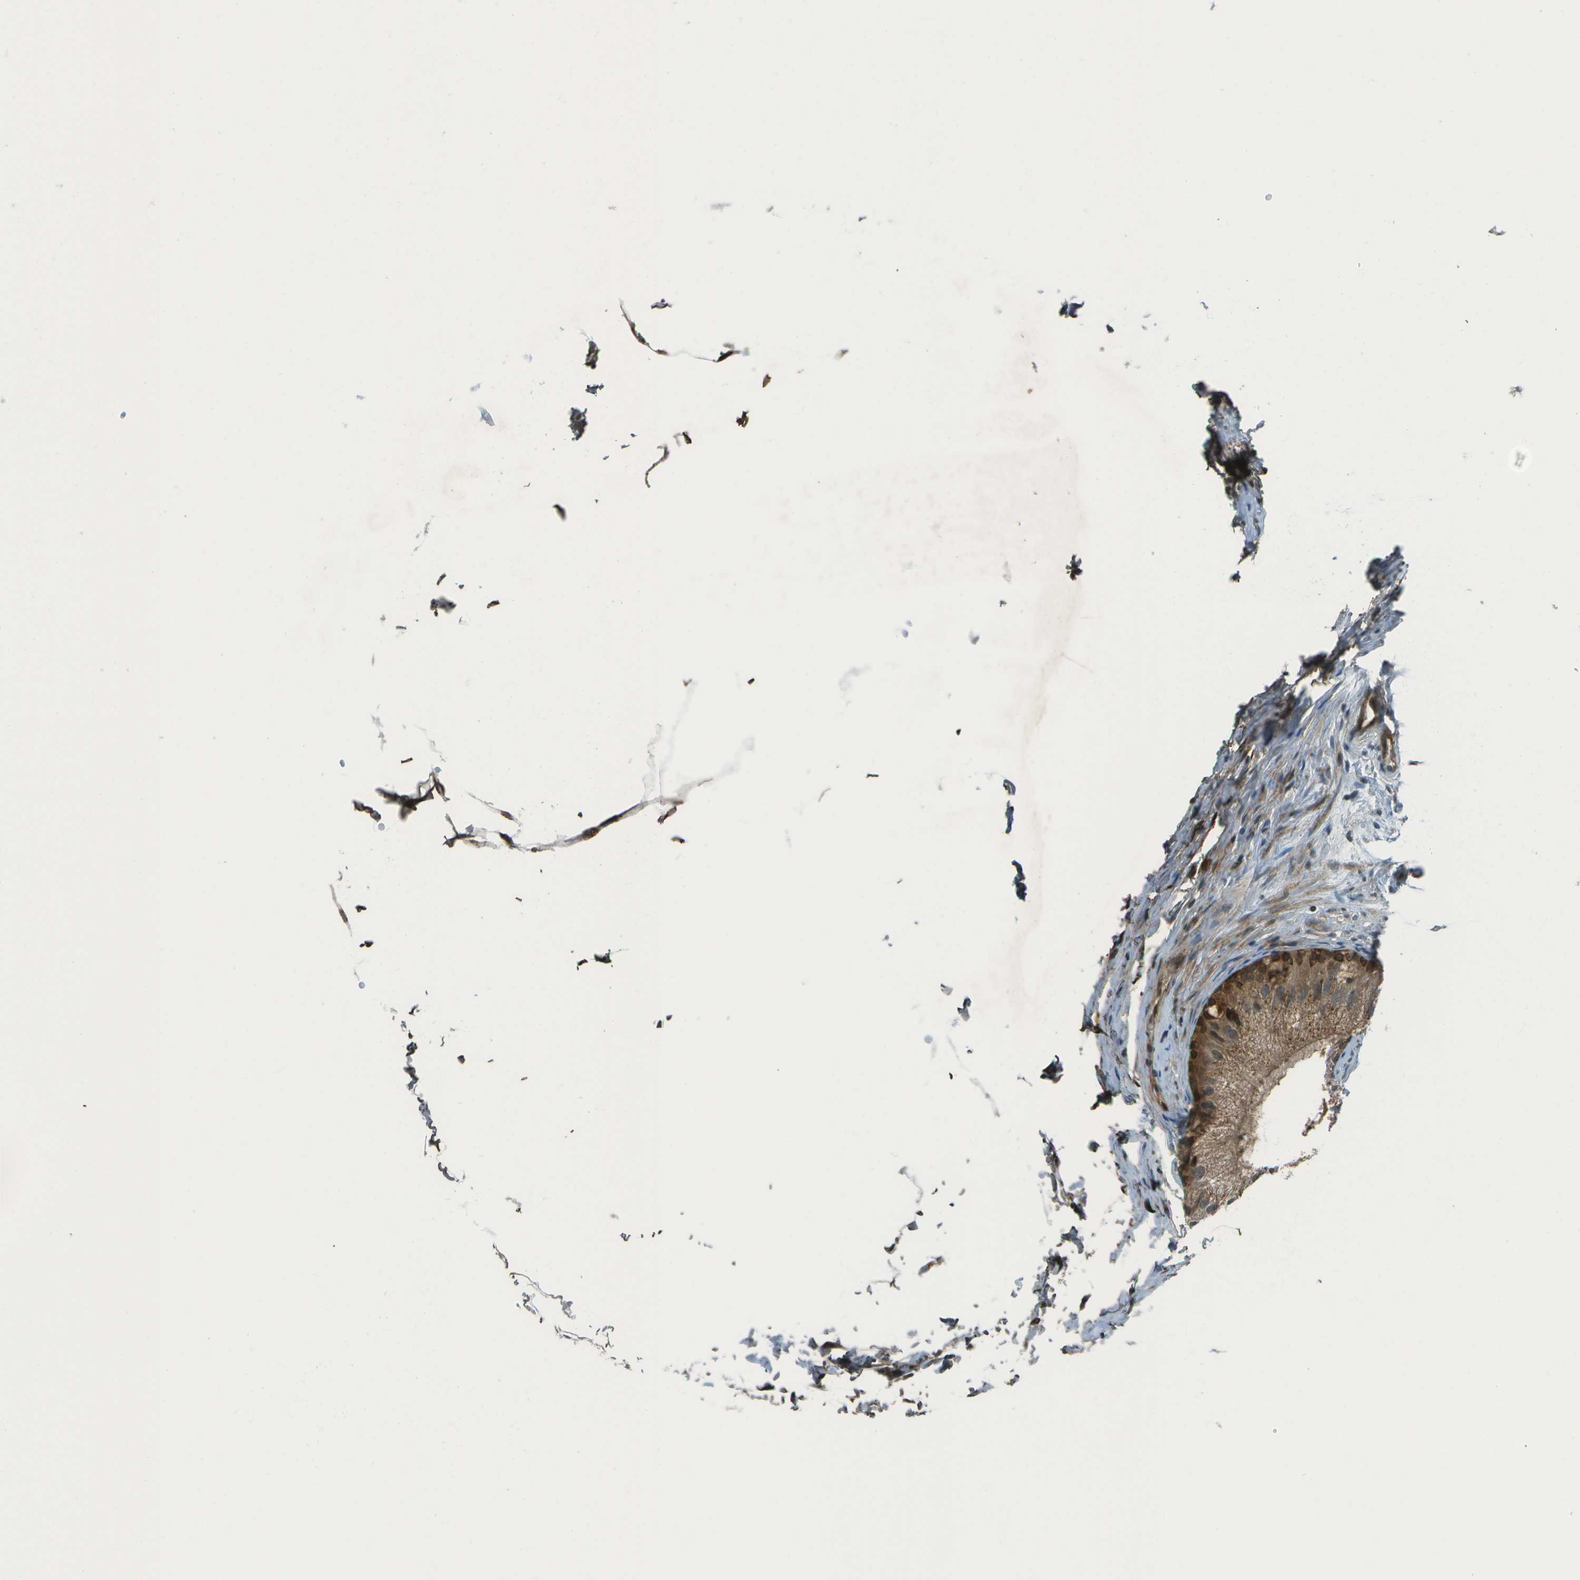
{"staining": {"intensity": "moderate", "quantity": ">75%", "location": "cytoplasmic/membranous"}, "tissue": "epididymis", "cell_type": "Glandular cells", "image_type": "normal", "snomed": [{"axis": "morphology", "description": "Normal tissue, NOS"}, {"axis": "topography", "description": "Epididymis"}], "caption": "Immunohistochemistry (IHC) (DAB) staining of normal epididymis displays moderate cytoplasmic/membranous protein expression in approximately >75% of glandular cells. The staining was performed using DAB (3,3'-diaminobenzidine), with brown indicating positive protein expression. Nuclei are stained blue with hematoxylin.", "gene": "TMEM19", "patient": {"sex": "male", "age": 56}}